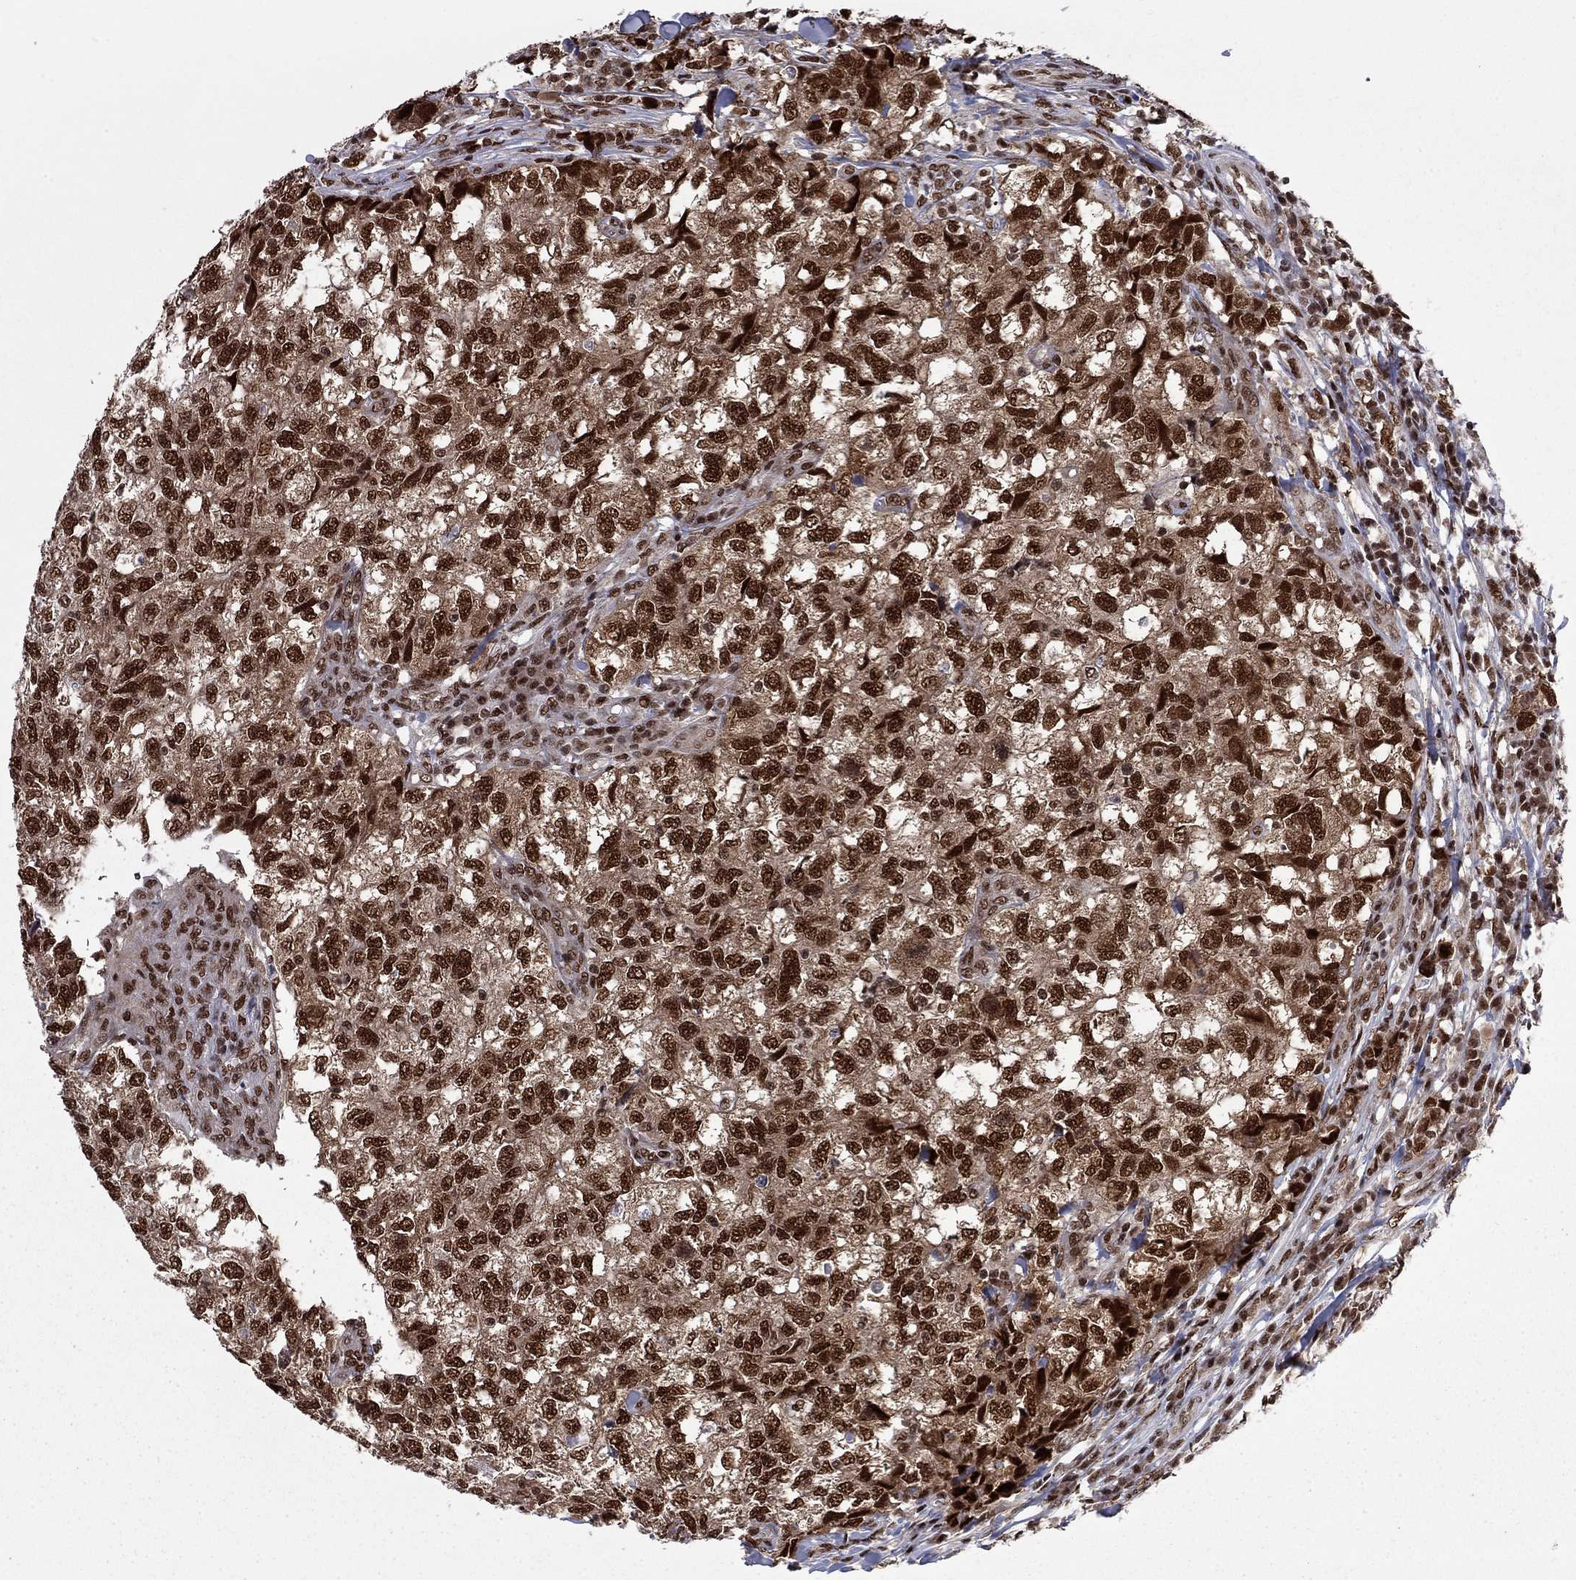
{"staining": {"intensity": "strong", "quantity": ">75%", "location": "nuclear"}, "tissue": "breast cancer", "cell_type": "Tumor cells", "image_type": "cancer", "snomed": [{"axis": "morphology", "description": "Duct carcinoma"}, {"axis": "topography", "description": "Breast"}], "caption": "The image reveals immunohistochemical staining of intraductal carcinoma (breast). There is strong nuclear staining is seen in approximately >75% of tumor cells.", "gene": "MED25", "patient": {"sex": "female", "age": 30}}